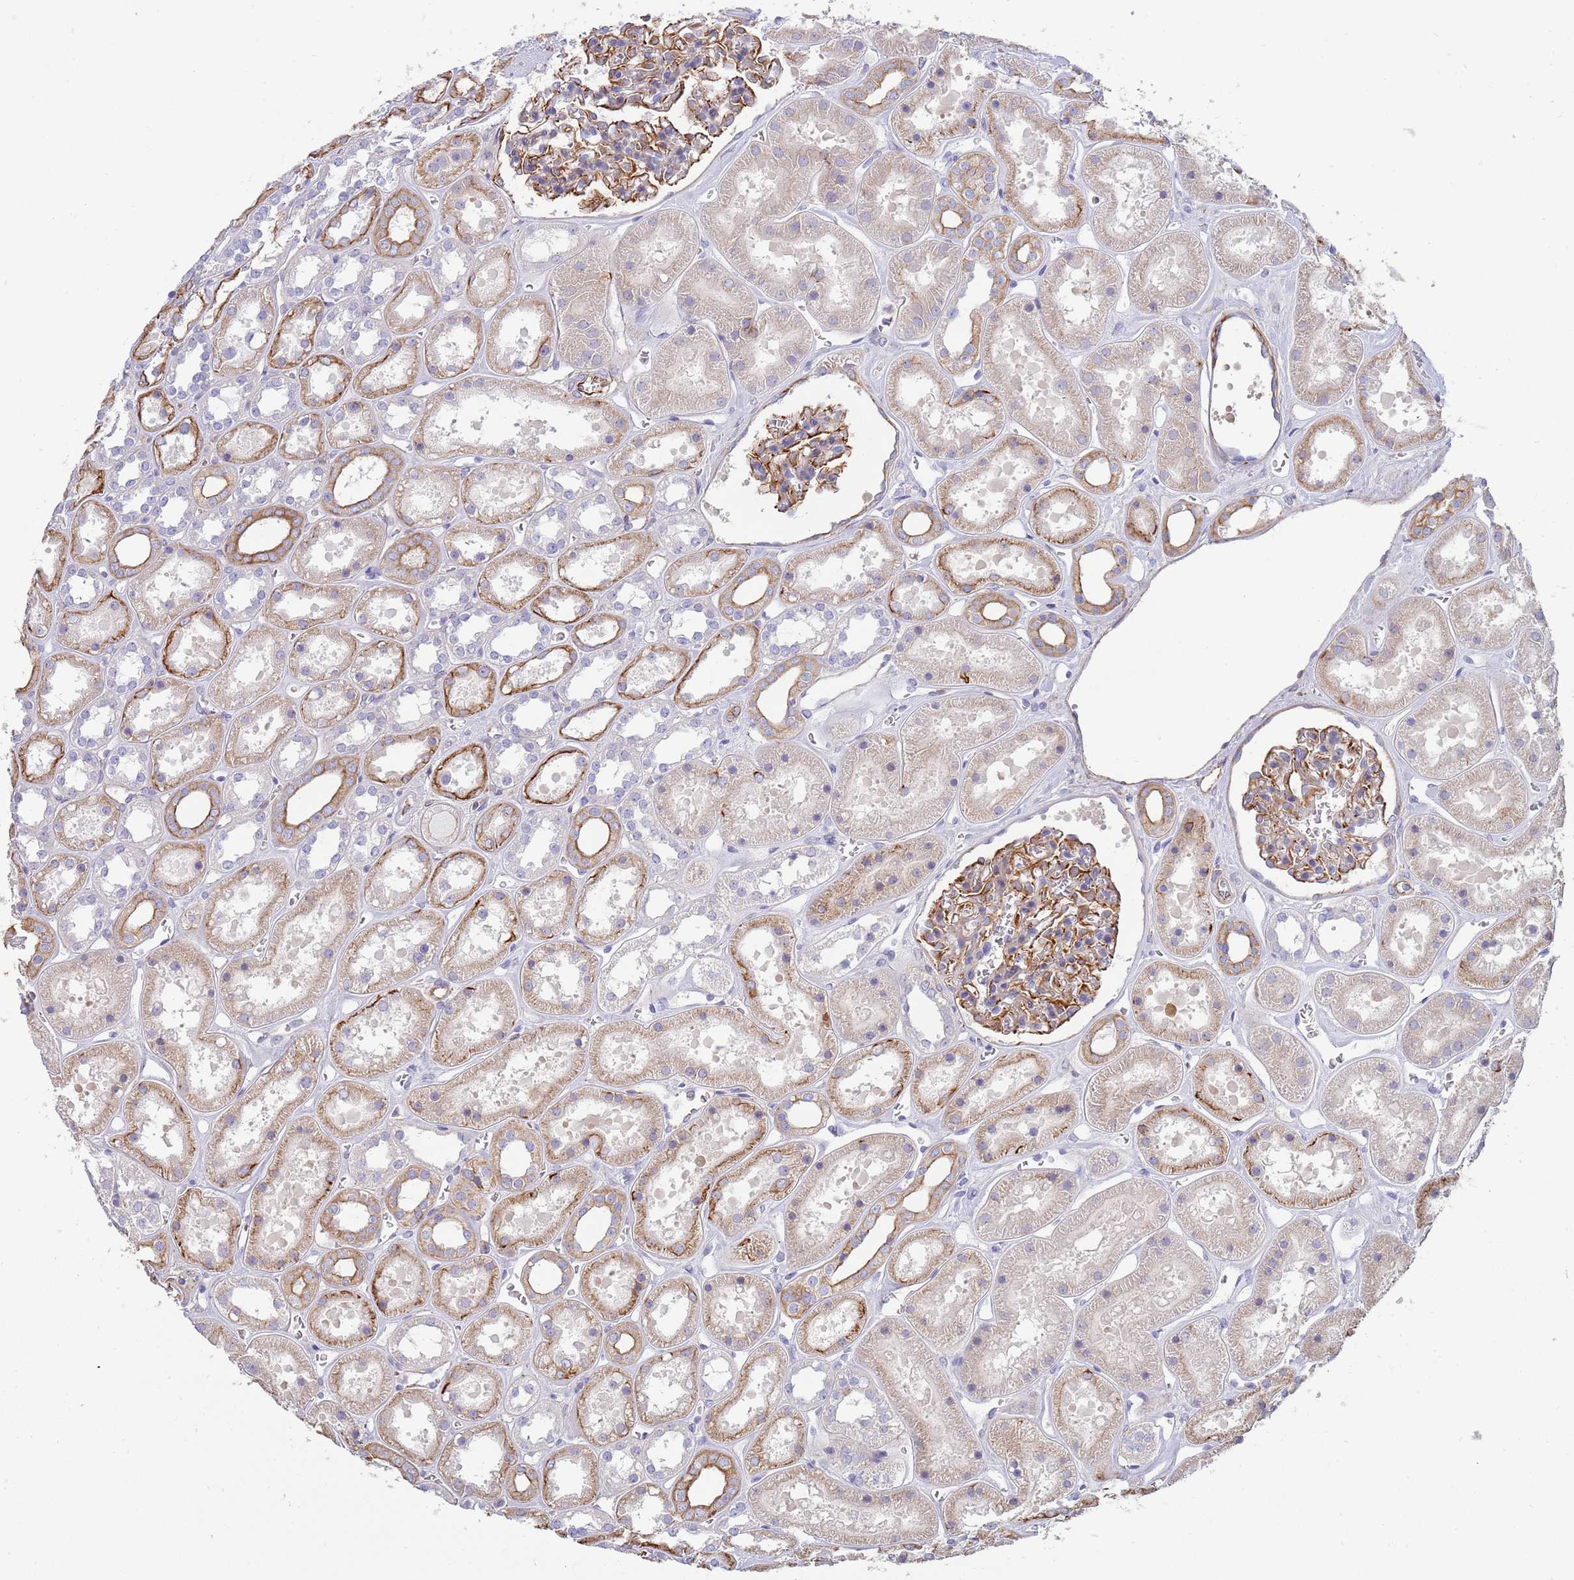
{"staining": {"intensity": "moderate", "quantity": "25%-75%", "location": "cytoplasmic/membranous"}, "tissue": "kidney", "cell_type": "Cells in glomeruli", "image_type": "normal", "snomed": [{"axis": "morphology", "description": "Normal tissue, NOS"}, {"axis": "topography", "description": "Kidney"}], "caption": "High-power microscopy captured an immunohistochemistry (IHC) photomicrograph of normal kidney, revealing moderate cytoplasmic/membranous positivity in about 25%-75% of cells in glomeruli.", "gene": "MOGAT1", "patient": {"sex": "female", "age": 41}}